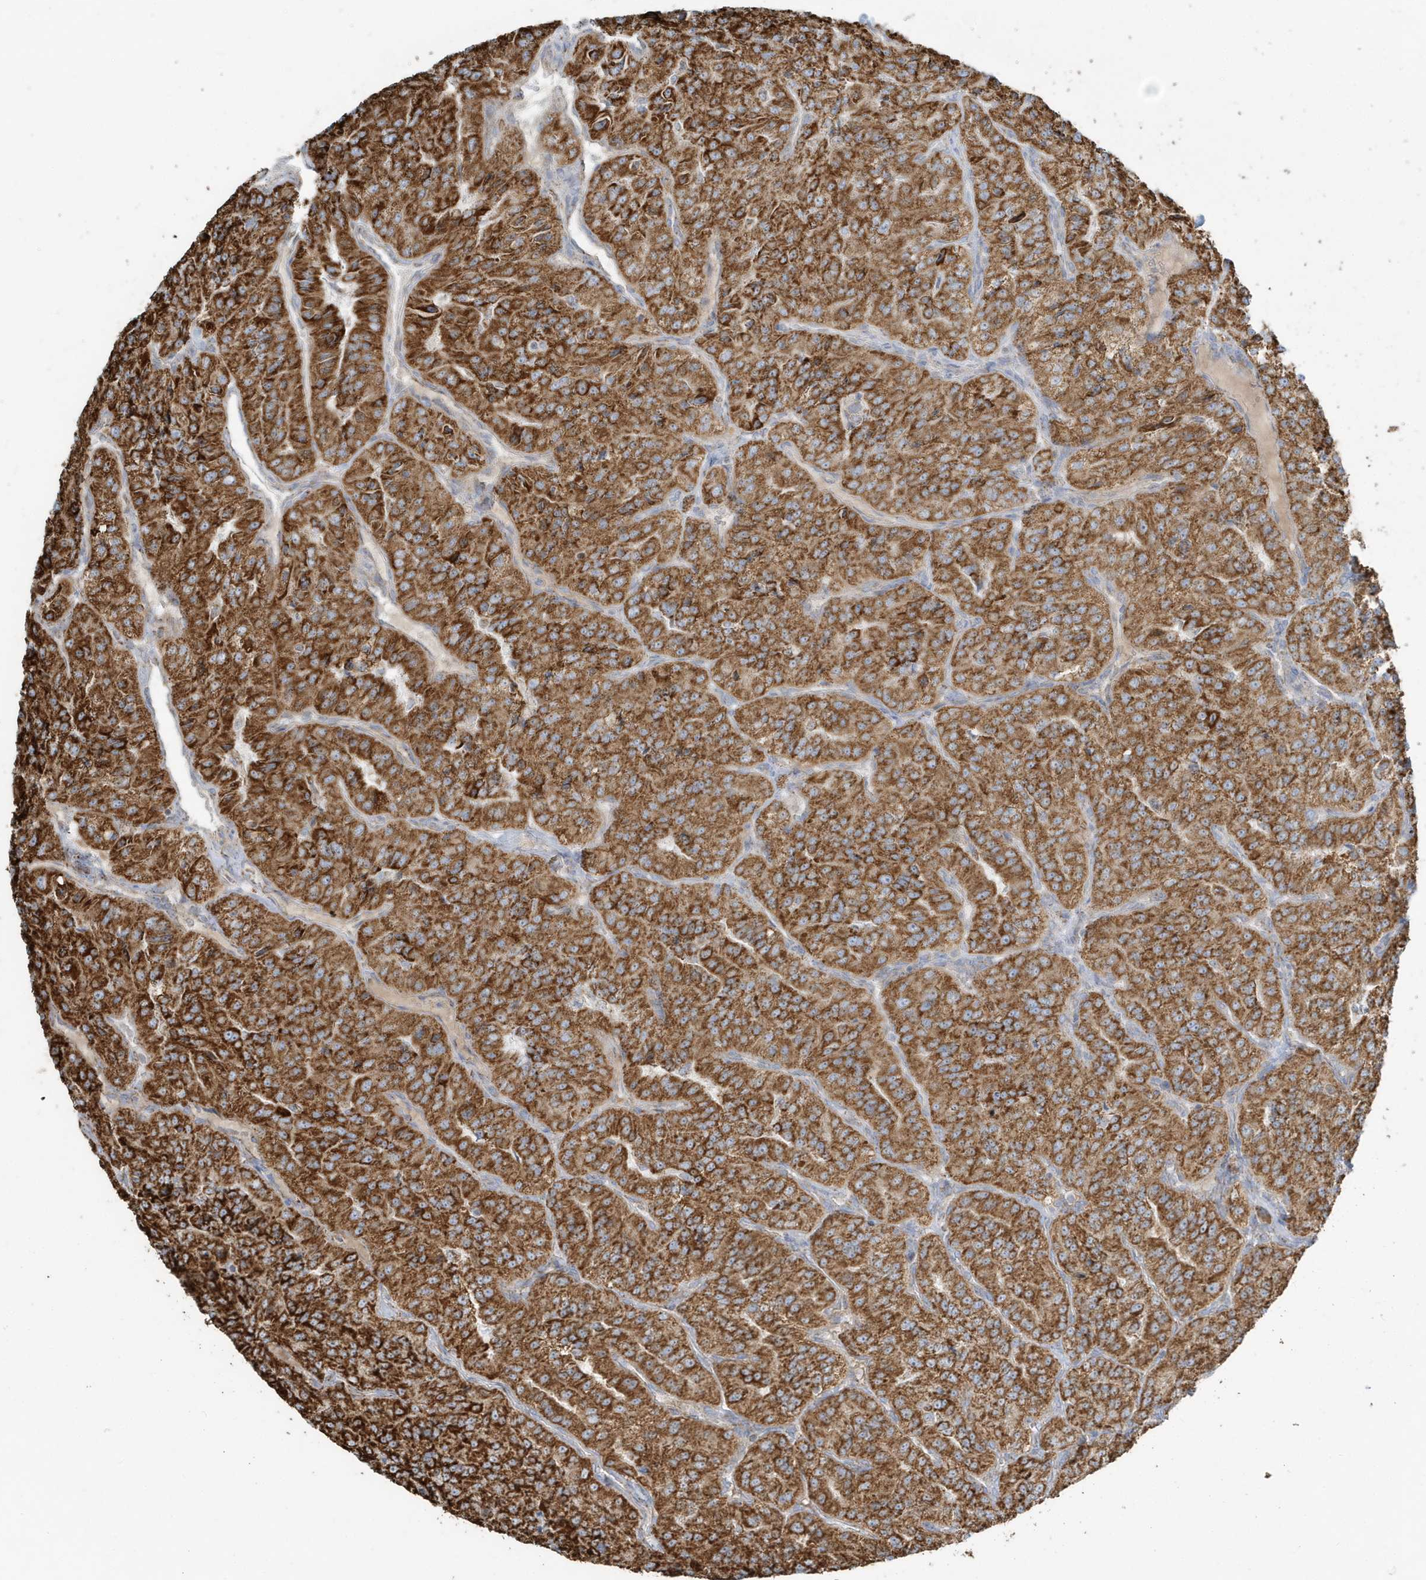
{"staining": {"intensity": "strong", "quantity": ">75%", "location": "cytoplasmic/membranous"}, "tissue": "renal cancer", "cell_type": "Tumor cells", "image_type": "cancer", "snomed": [{"axis": "morphology", "description": "Adenocarcinoma, NOS"}, {"axis": "topography", "description": "Kidney"}], "caption": "Brown immunohistochemical staining in human renal cancer reveals strong cytoplasmic/membranous staining in approximately >75% of tumor cells.", "gene": "RAB11FIP3", "patient": {"sex": "female", "age": 63}}